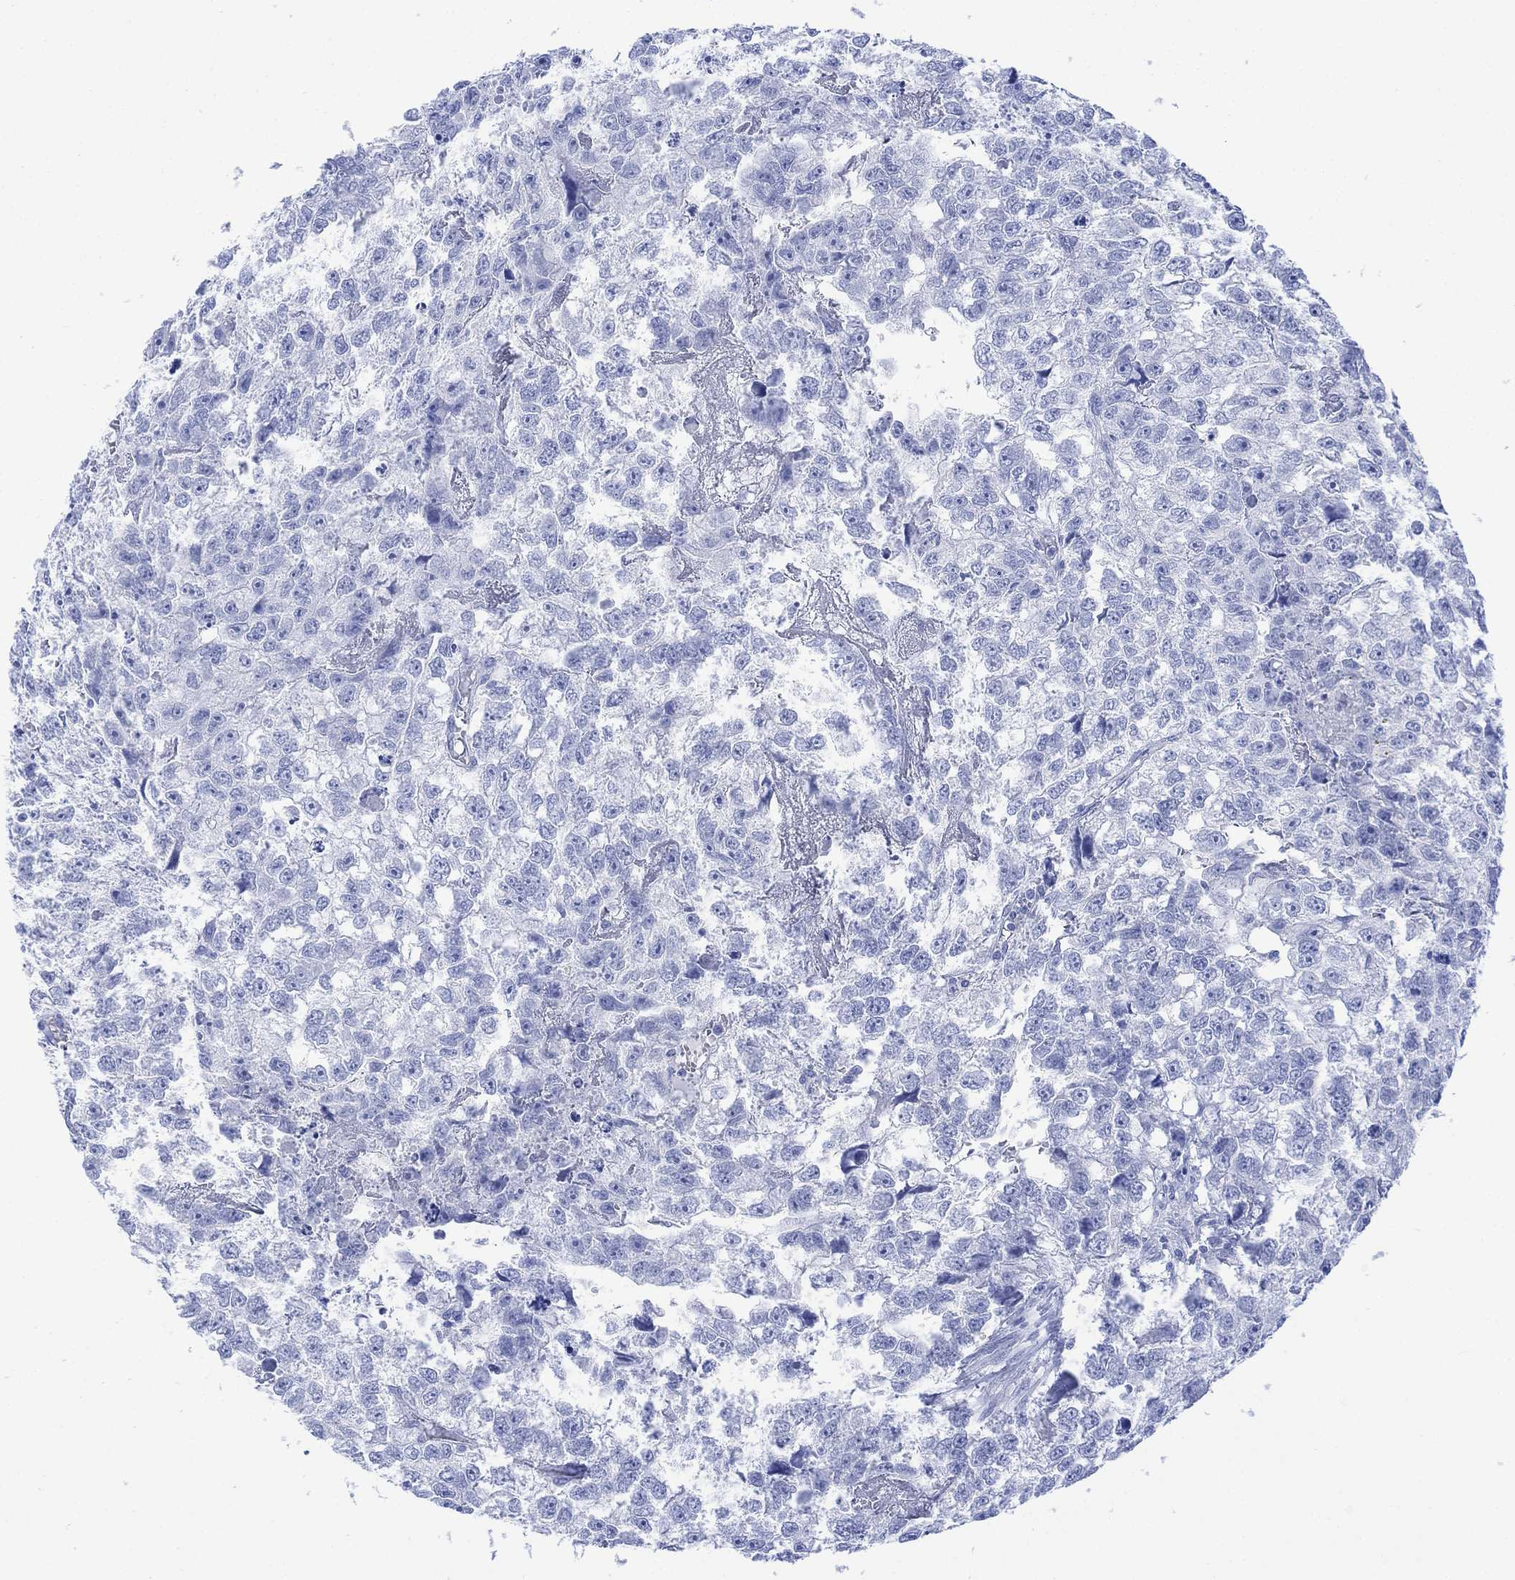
{"staining": {"intensity": "negative", "quantity": "none", "location": "none"}, "tissue": "testis cancer", "cell_type": "Tumor cells", "image_type": "cancer", "snomed": [{"axis": "morphology", "description": "Carcinoma, Embryonal, NOS"}, {"axis": "morphology", "description": "Teratoma, malignant, NOS"}, {"axis": "topography", "description": "Testis"}], "caption": "The micrograph exhibits no significant staining in tumor cells of testis cancer (embryonal carcinoma). Nuclei are stained in blue.", "gene": "CELF4", "patient": {"sex": "male", "age": 44}}